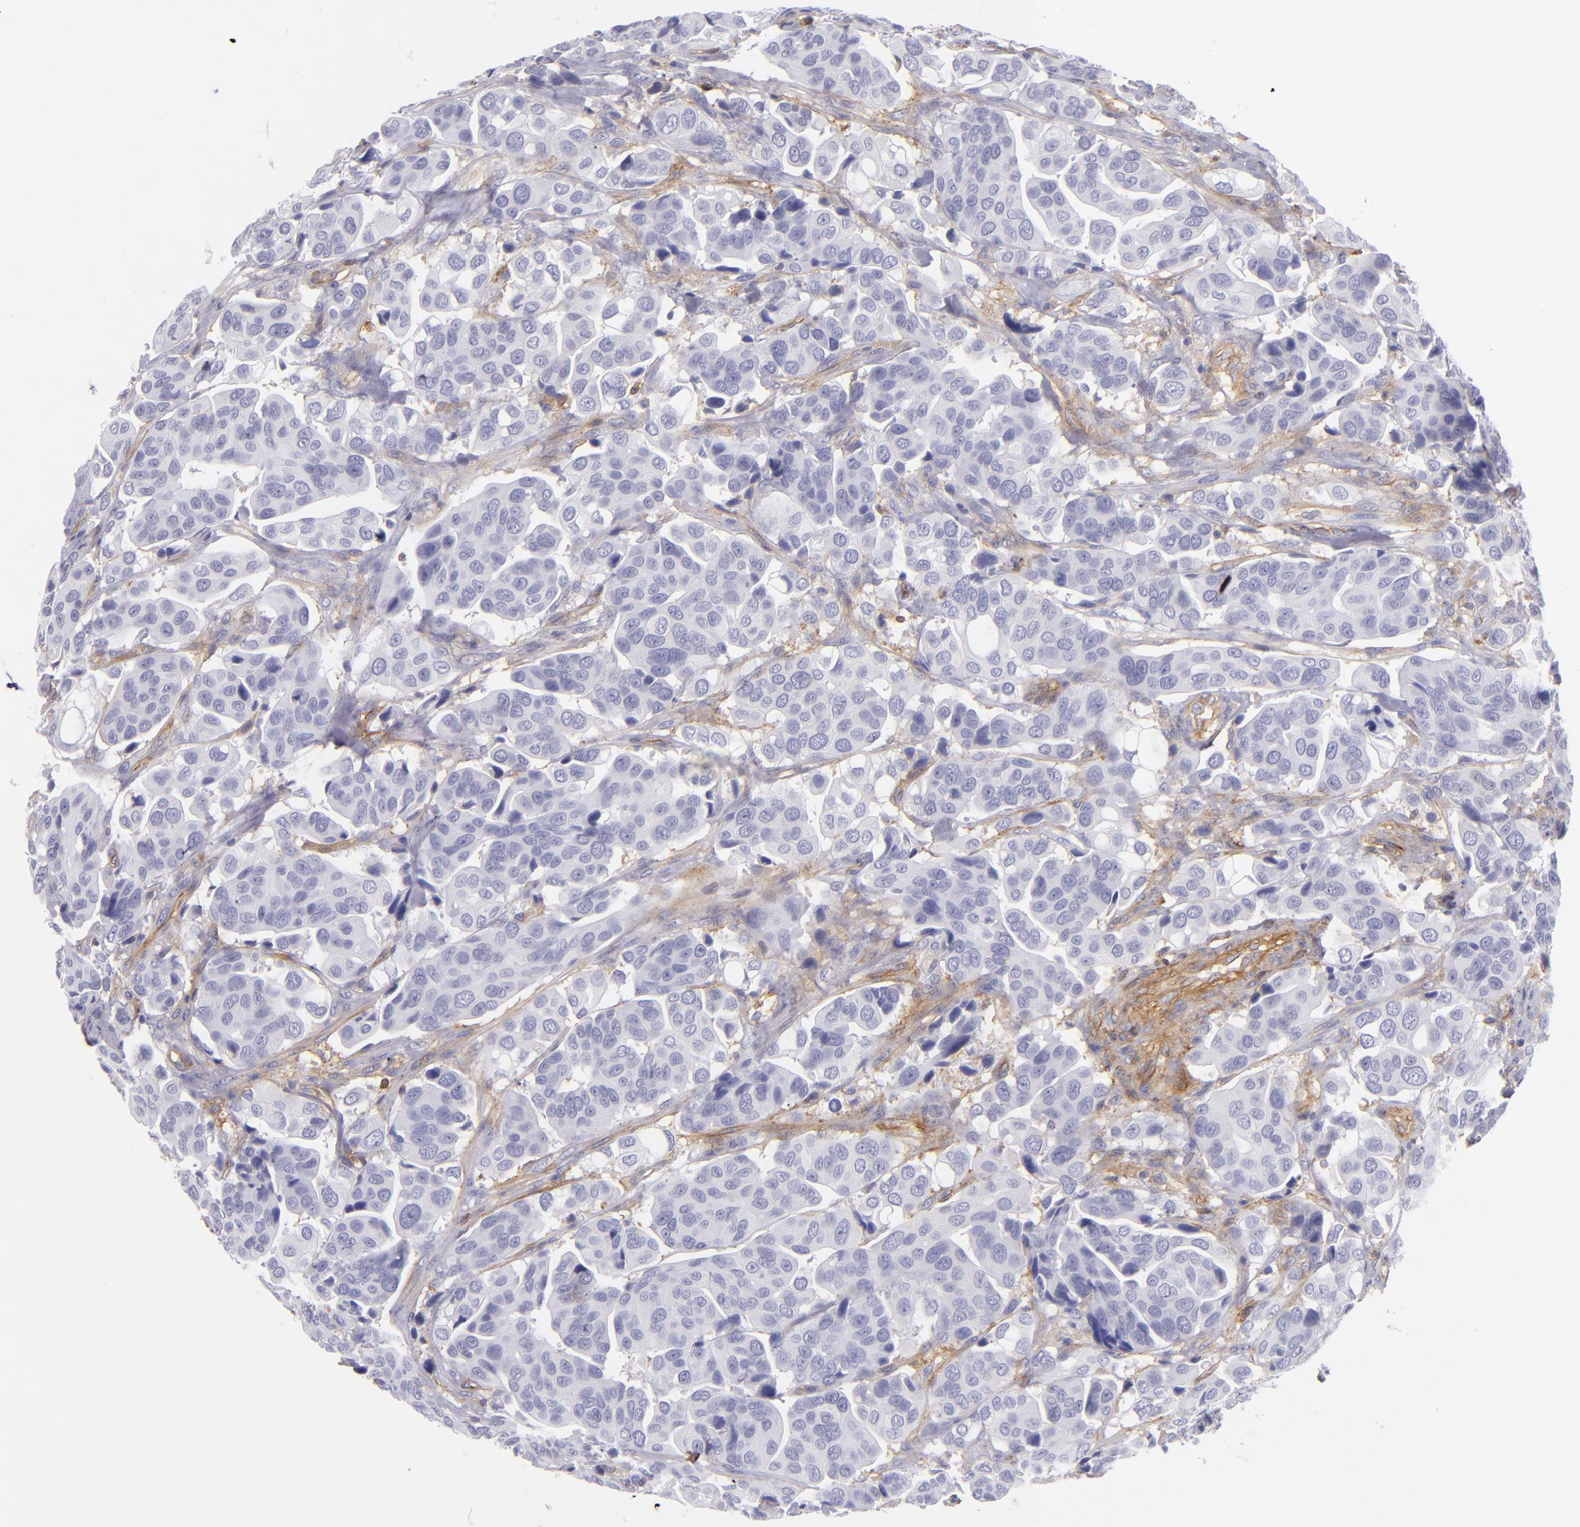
{"staining": {"intensity": "negative", "quantity": "none", "location": "none"}, "tissue": "urothelial cancer", "cell_type": "Tumor cells", "image_type": "cancer", "snomed": [{"axis": "morphology", "description": "Adenocarcinoma, NOS"}, {"axis": "topography", "description": "Urinary bladder"}], "caption": "Tumor cells are negative for protein expression in human urothelial cancer. (DAB (3,3'-diaminobenzidine) immunohistochemistry (IHC), high magnification).", "gene": "ENTPD1", "patient": {"sex": "male", "age": 61}}